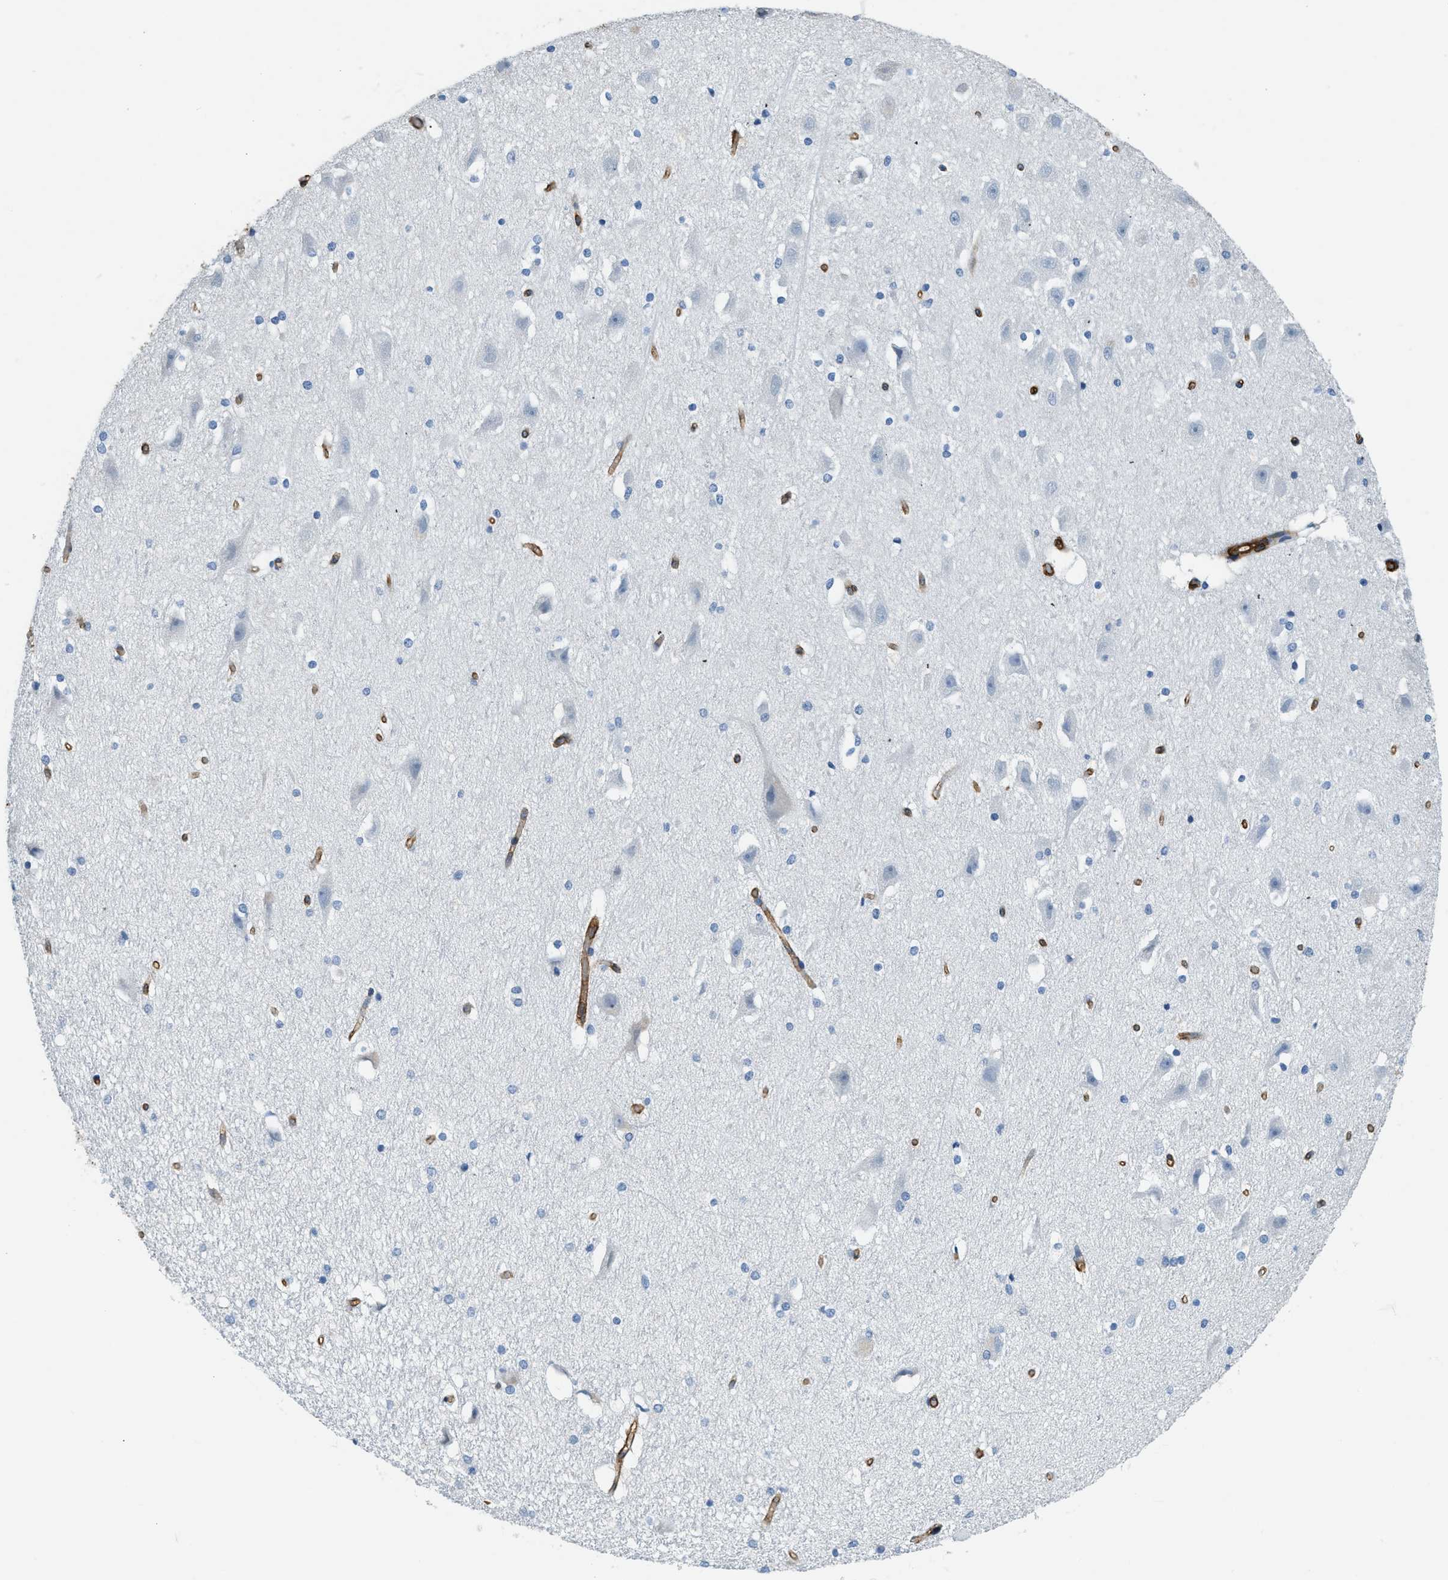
{"staining": {"intensity": "negative", "quantity": "none", "location": "none"}, "tissue": "hippocampus", "cell_type": "Glial cells", "image_type": "normal", "snomed": [{"axis": "morphology", "description": "Normal tissue, NOS"}, {"axis": "topography", "description": "Hippocampus"}], "caption": "This histopathology image is of benign hippocampus stained with IHC to label a protein in brown with the nuclei are counter-stained blue. There is no staining in glial cells. Nuclei are stained in blue.", "gene": "TMEM43", "patient": {"sex": "female", "age": 19}}